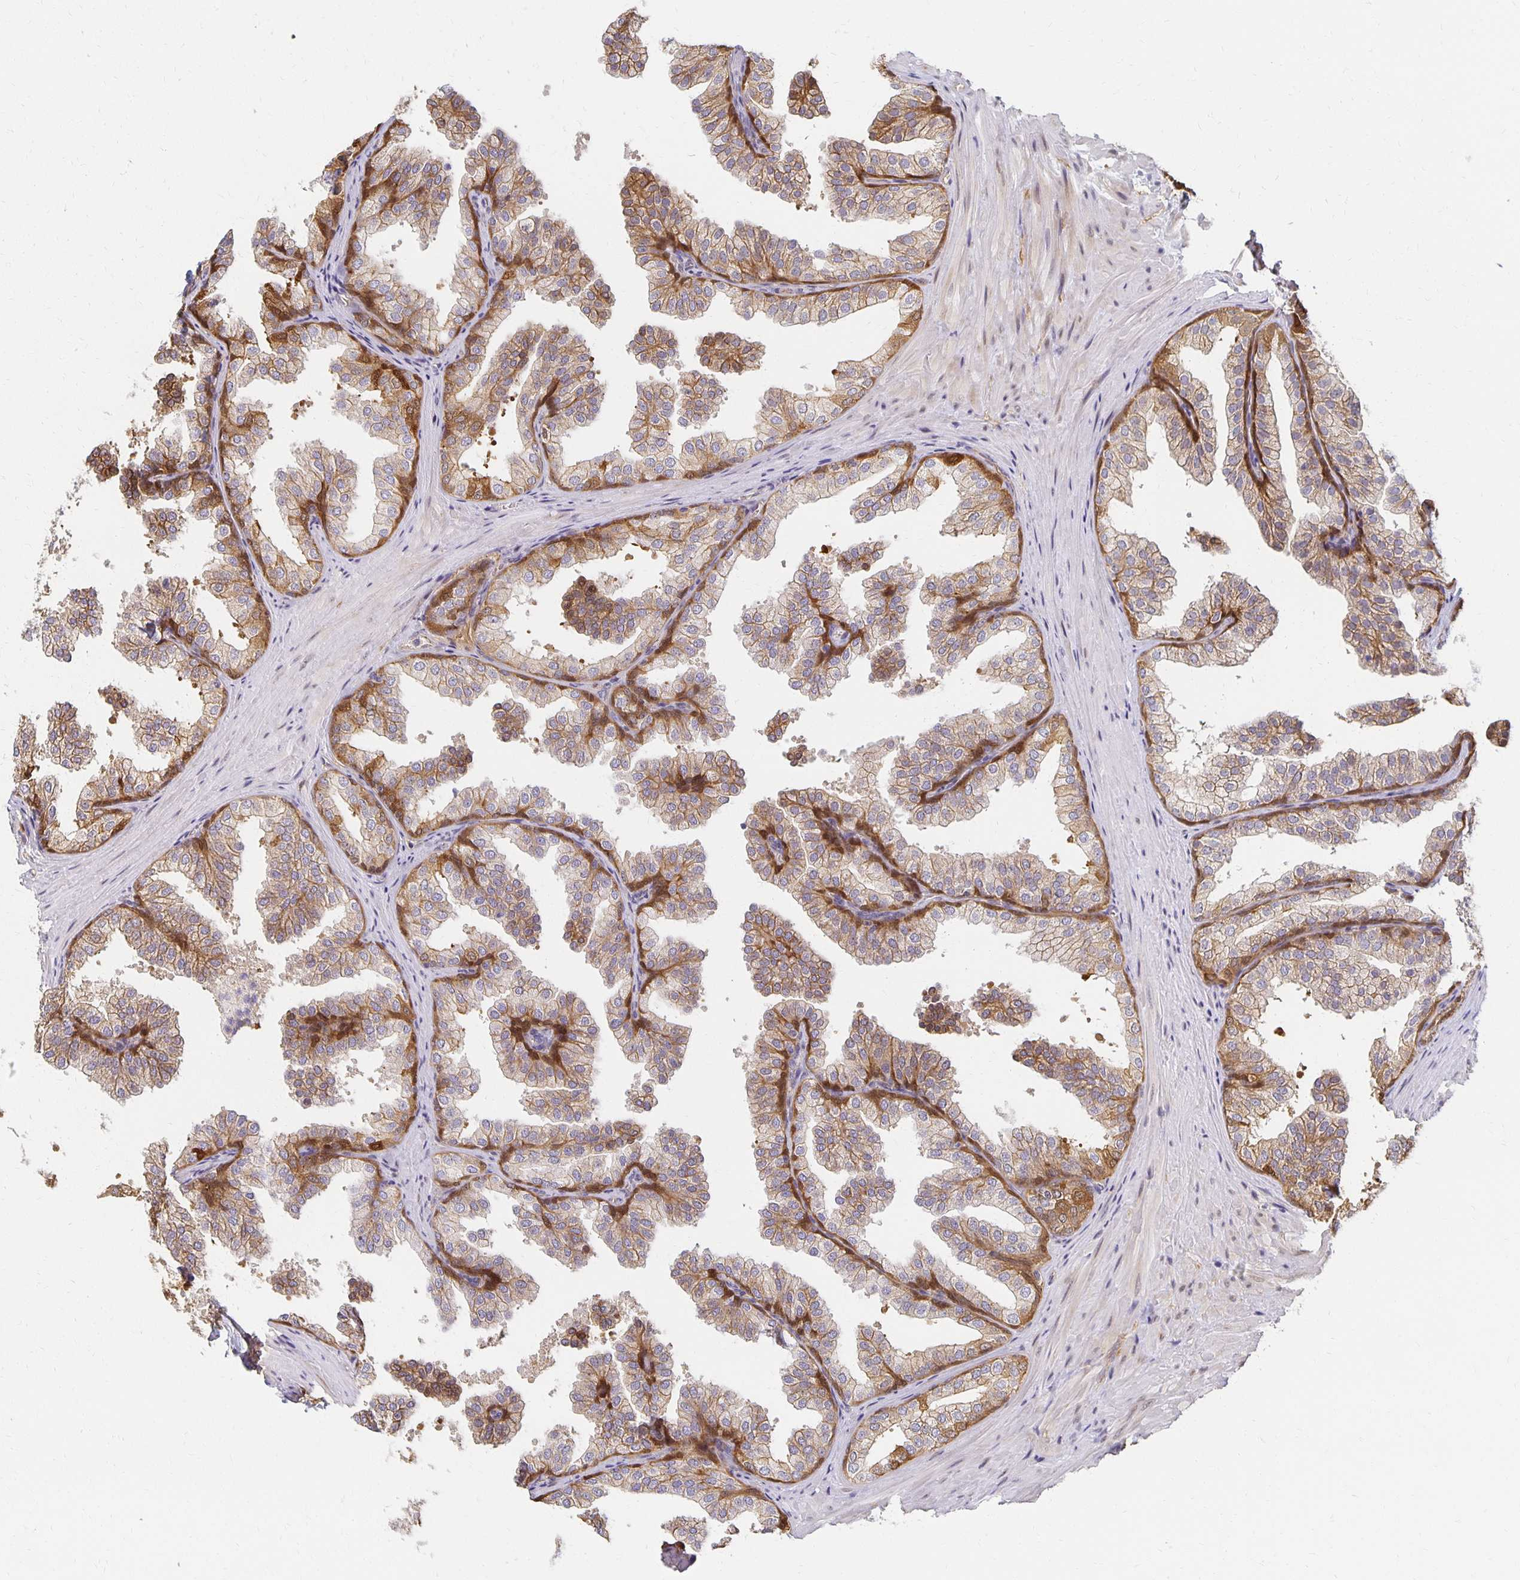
{"staining": {"intensity": "strong", "quantity": "<25%", "location": "cytoplasmic/membranous"}, "tissue": "prostate", "cell_type": "Glandular cells", "image_type": "normal", "snomed": [{"axis": "morphology", "description": "Normal tissue, NOS"}, {"axis": "topography", "description": "Prostate"}], "caption": "Prostate was stained to show a protein in brown. There is medium levels of strong cytoplasmic/membranous staining in approximately <25% of glandular cells. The staining was performed using DAB (3,3'-diaminobenzidine) to visualize the protein expression in brown, while the nuclei were stained in blue with hematoxylin (Magnification: 20x).", "gene": "SORL1", "patient": {"sex": "male", "age": 37}}